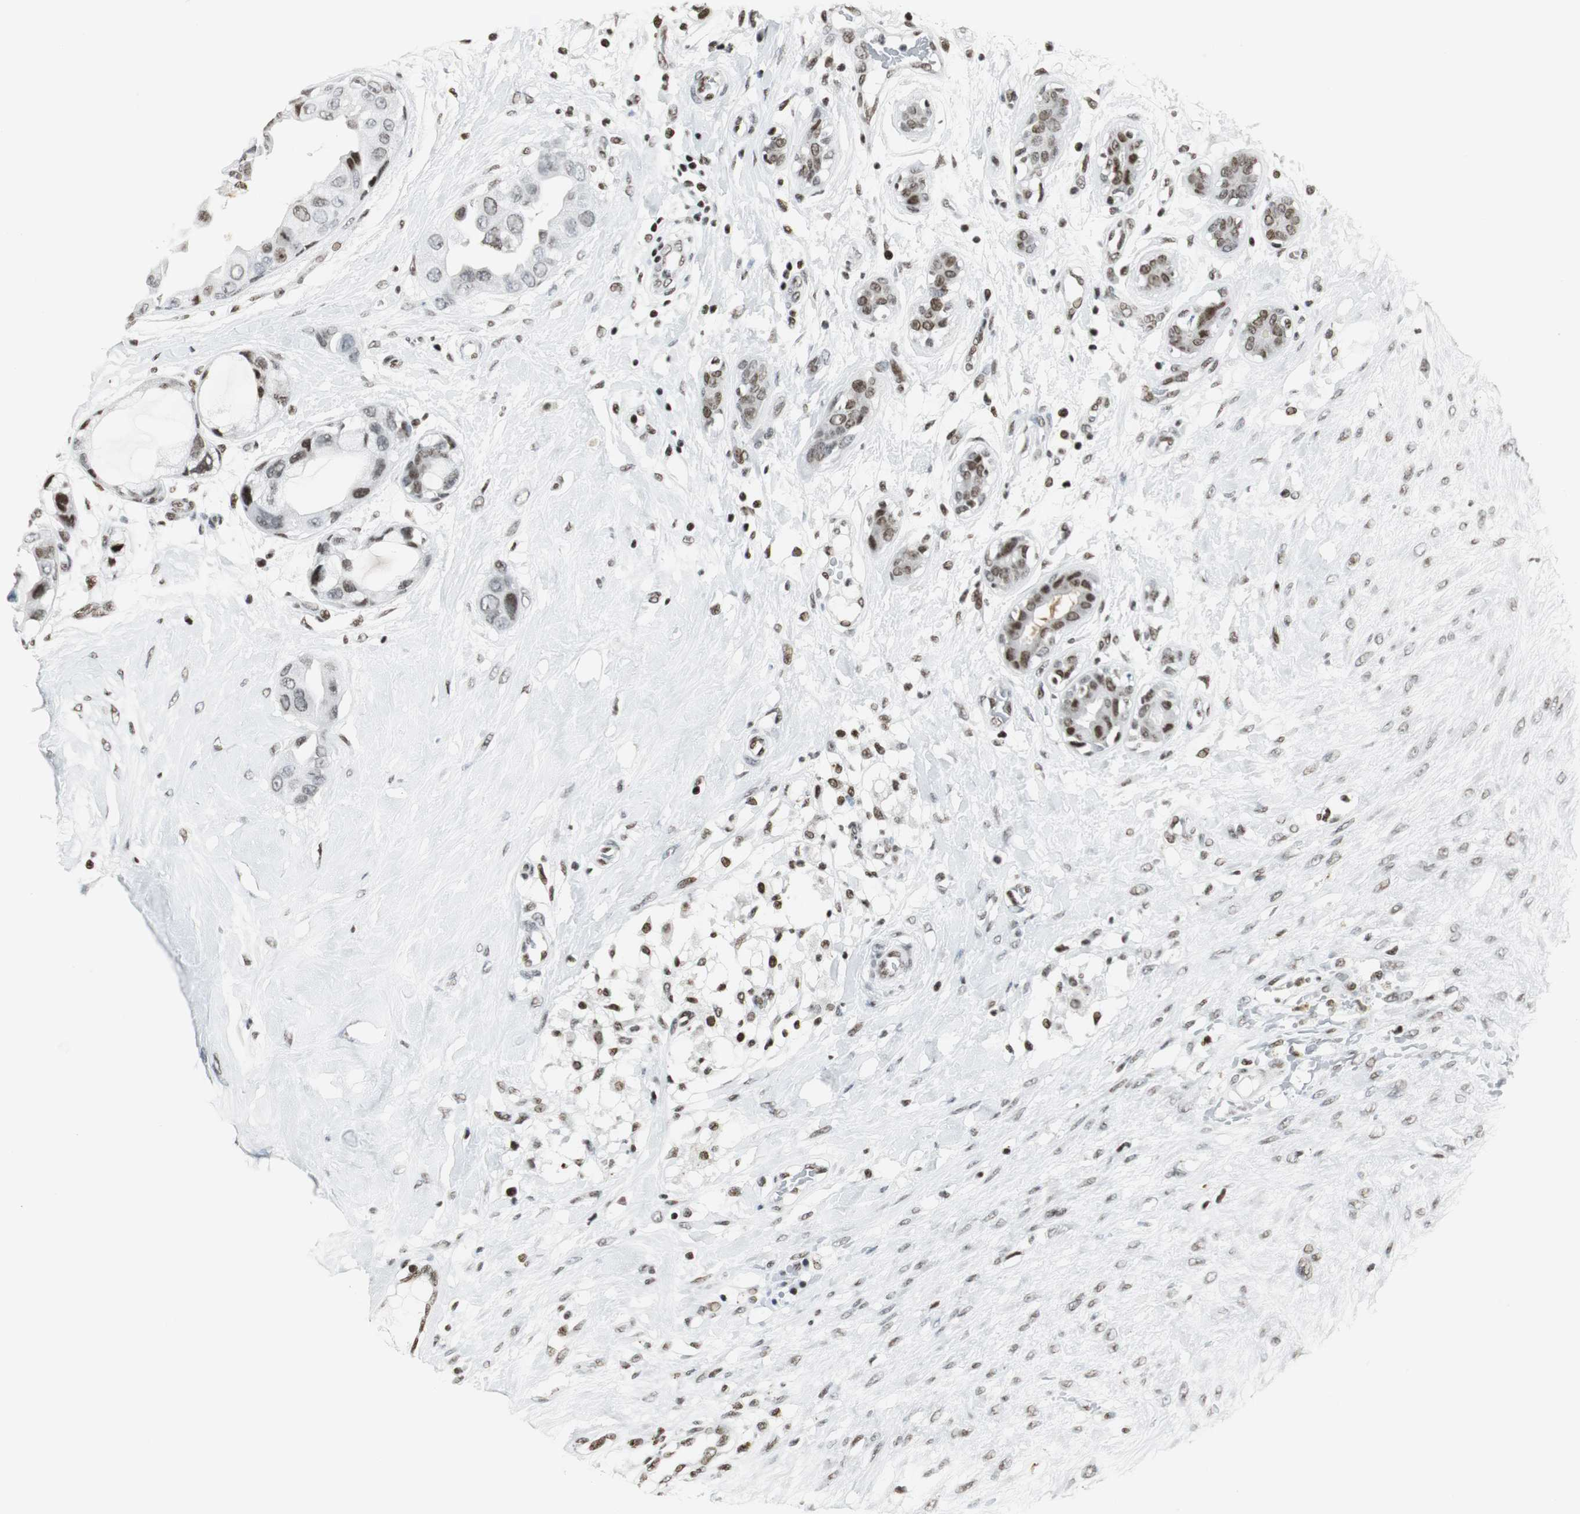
{"staining": {"intensity": "moderate", "quantity": "25%-75%", "location": "nuclear"}, "tissue": "breast cancer", "cell_type": "Tumor cells", "image_type": "cancer", "snomed": [{"axis": "morphology", "description": "Duct carcinoma"}, {"axis": "topography", "description": "Breast"}], "caption": "Immunohistochemistry photomicrograph of neoplastic tissue: human breast cancer (infiltrating ductal carcinoma) stained using IHC reveals medium levels of moderate protein expression localized specifically in the nuclear of tumor cells, appearing as a nuclear brown color.", "gene": "RBBP4", "patient": {"sex": "female", "age": 40}}